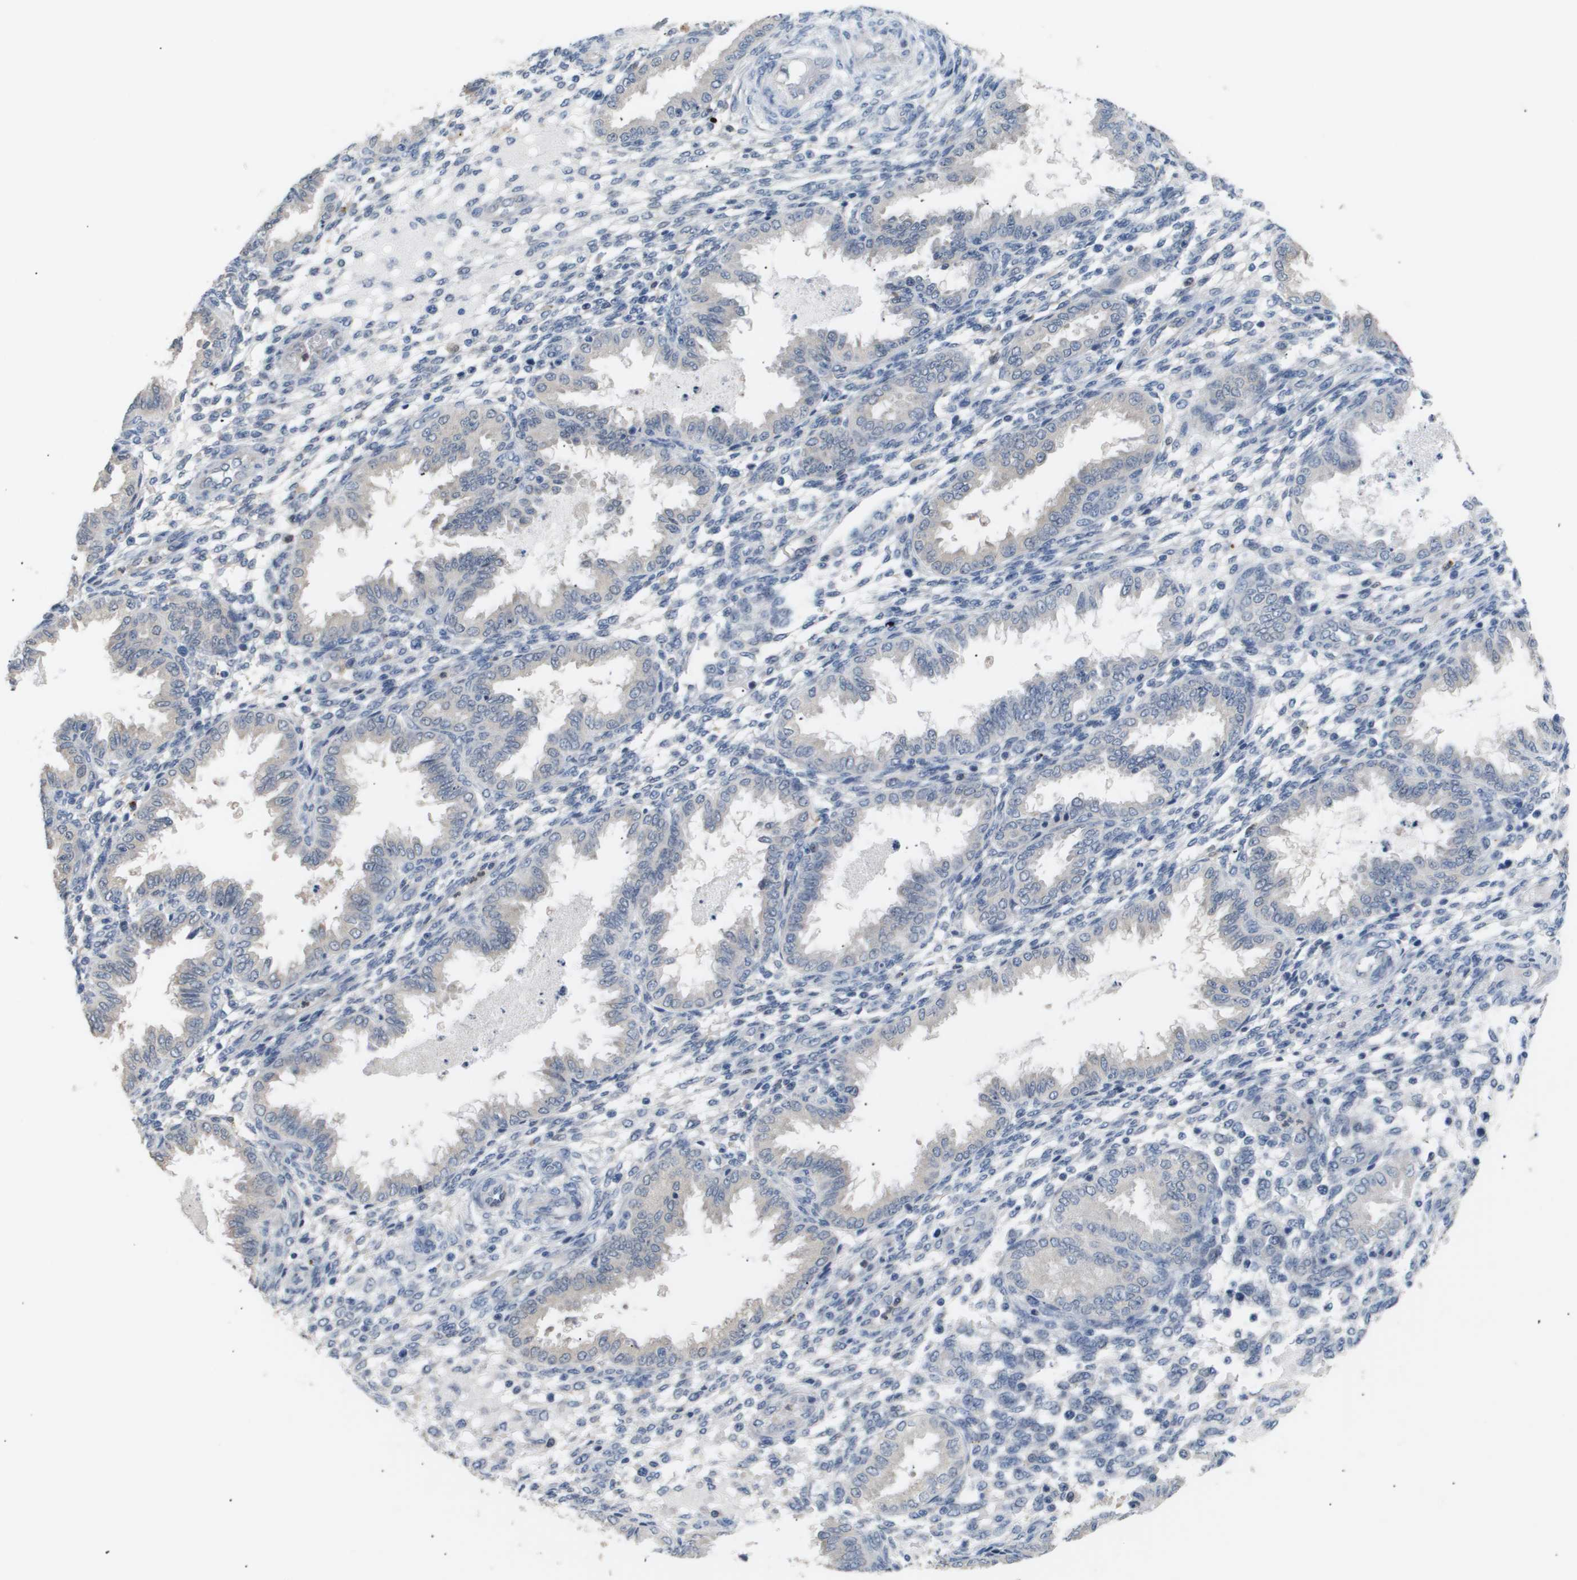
{"staining": {"intensity": "negative", "quantity": "none", "location": "none"}, "tissue": "endometrium", "cell_type": "Cells in endometrial stroma", "image_type": "normal", "snomed": [{"axis": "morphology", "description": "Normal tissue, NOS"}, {"axis": "topography", "description": "Endometrium"}], "caption": "Cells in endometrial stroma show no significant expression in normal endometrium. The staining was performed using DAB (3,3'-diaminobenzidine) to visualize the protein expression in brown, while the nuclei were stained in blue with hematoxylin (Magnification: 20x).", "gene": "AKR1A1", "patient": {"sex": "female", "age": 33}}